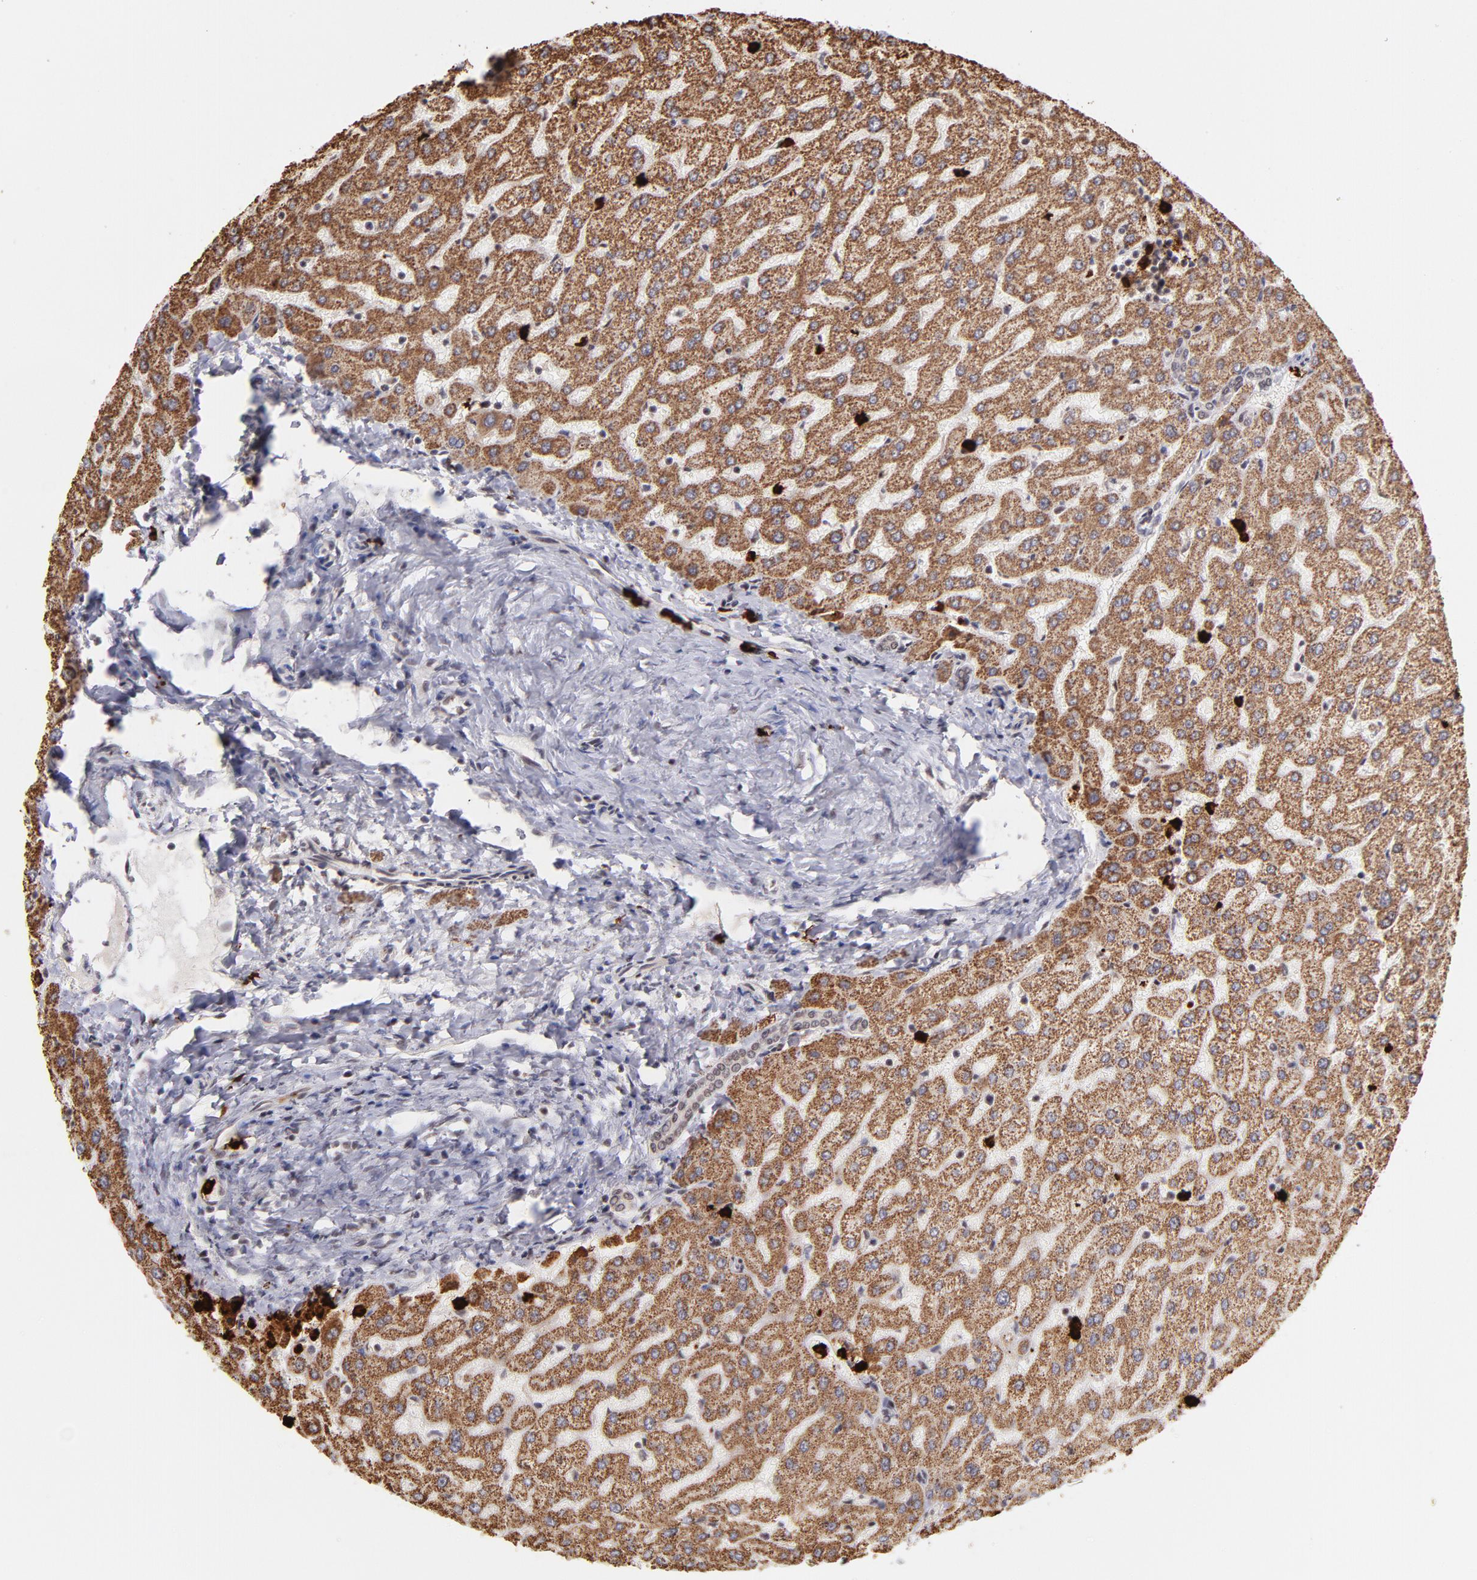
{"staining": {"intensity": "weak", "quantity": ">75%", "location": "cytoplasmic/membranous,nuclear"}, "tissue": "liver", "cell_type": "Cholangiocytes", "image_type": "normal", "snomed": [{"axis": "morphology", "description": "Normal tissue, NOS"}, {"axis": "morphology", "description": "Fibrosis, NOS"}, {"axis": "topography", "description": "Liver"}], "caption": "IHC photomicrograph of normal liver: liver stained using immunohistochemistry displays low levels of weak protein expression localized specifically in the cytoplasmic/membranous,nuclear of cholangiocytes, appearing as a cytoplasmic/membranous,nuclear brown color.", "gene": "ZFX", "patient": {"sex": "female", "age": 29}}